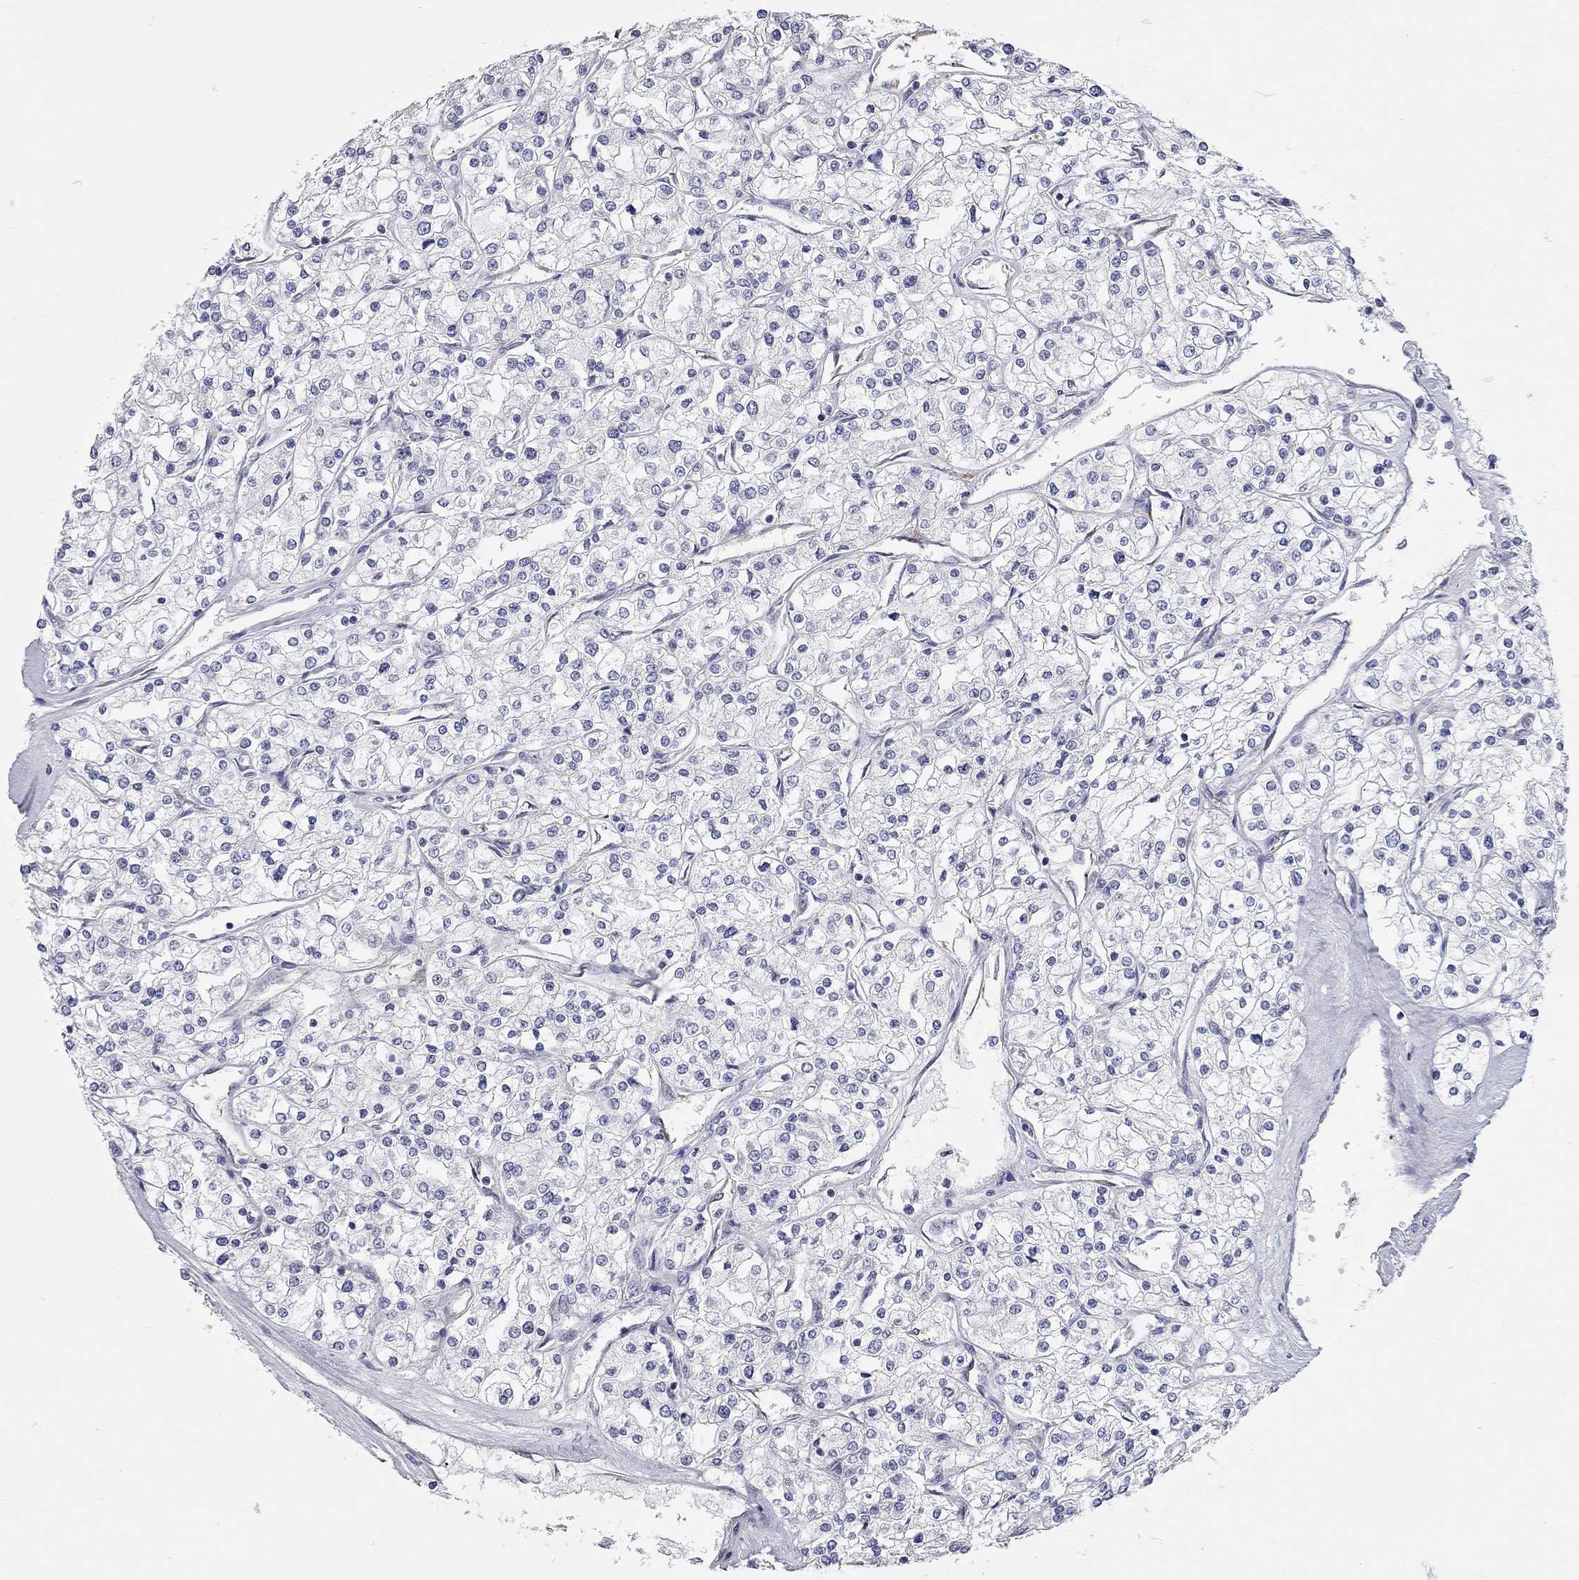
{"staining": {"intensity": "negative", "quantity": "none", "location": "none"}, "tissue": "renal cancer", "cell_type": "Tumor cells", "image_type": "cancer", "snomed": [{"axis": "morphology", "description": "Adenocarcinoma, NOS"}, {"axis": "topography", "description": "Kidney"}], "caption": "IHC of human renal cancer (adenocarcinoma) displays no positivity in tumor cells.", "gene": "XAGE2", "patient": {"sex": "male", "age": 80}}